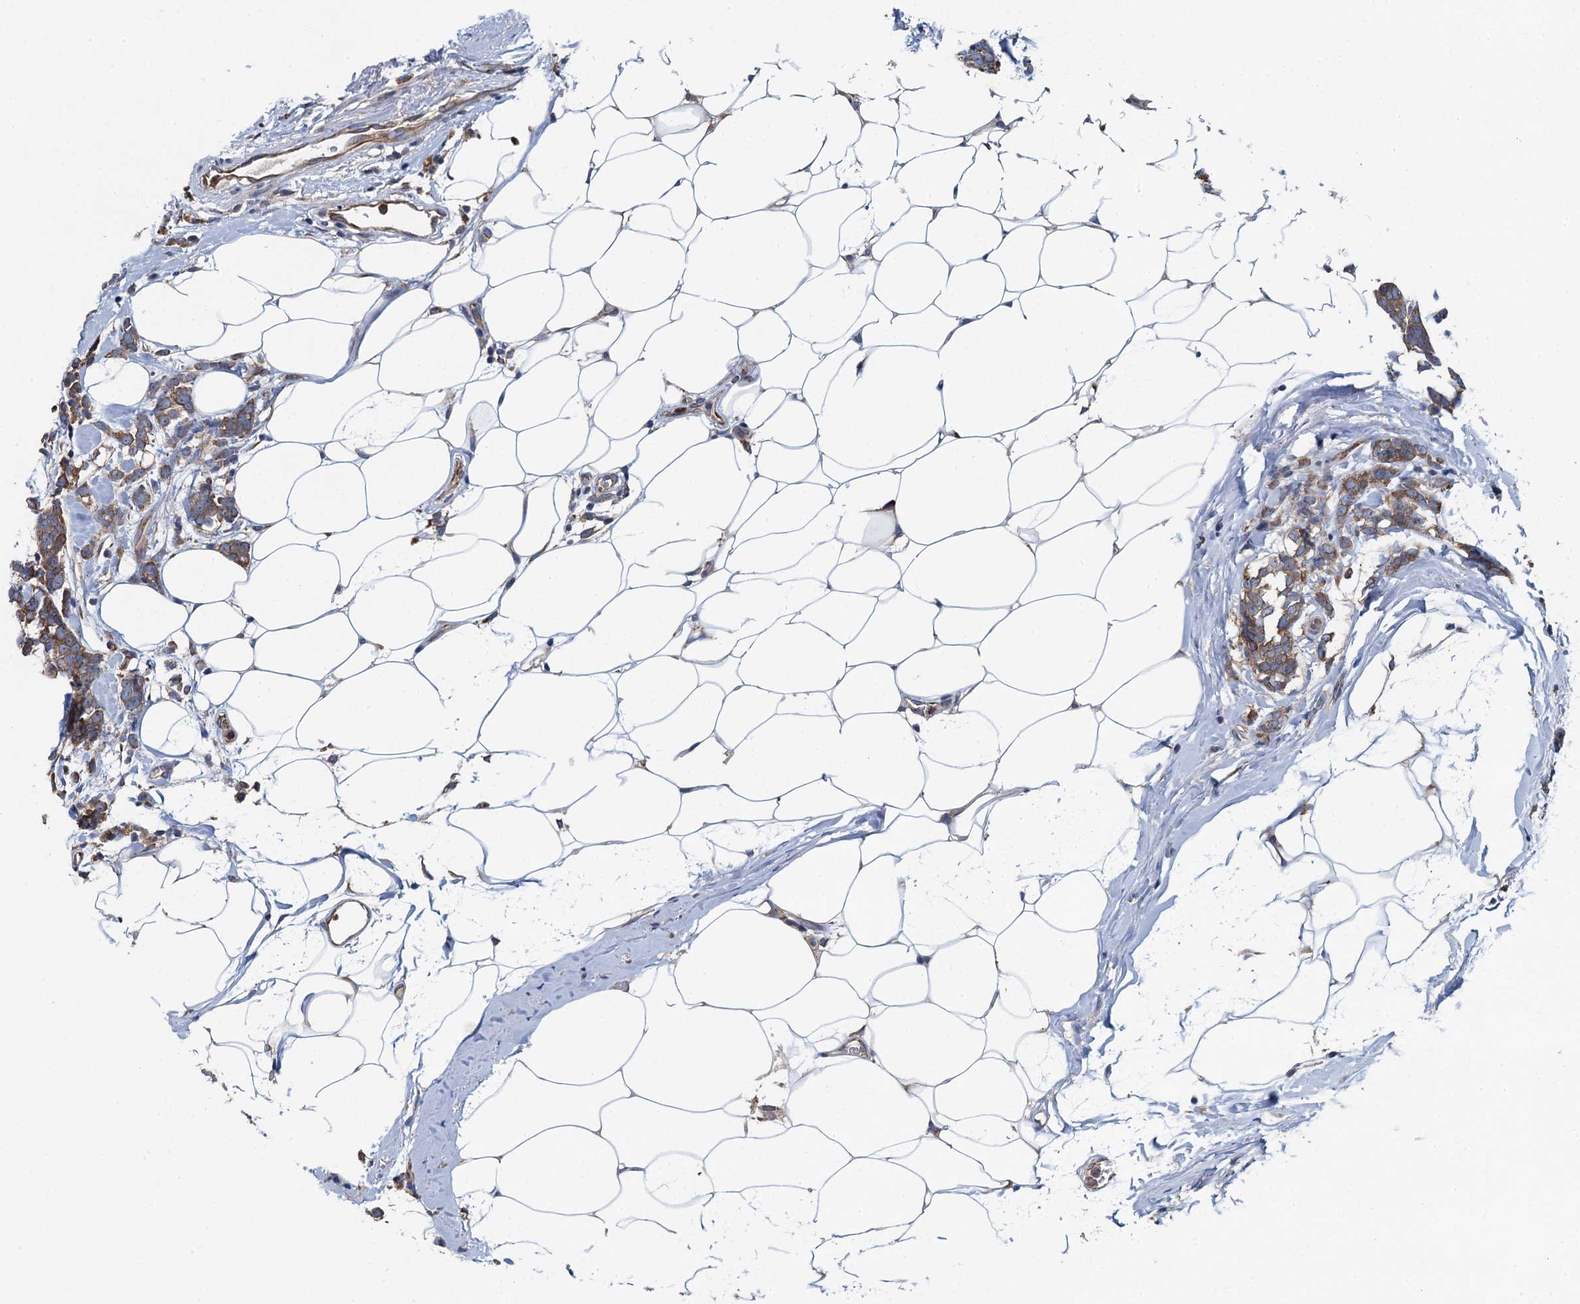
{"staining": {"intensity": "moderate", "quantity": ">75%", "location": "cytoplasmic/membranous"}, "tissue": "breast cancer", "cell_type": "Tumor cells", "image_type": "cancer", "snomed": [{"axis": "morphology", "description": "Lobular carcinoma"}, {"axis": "topography", "description": "Breast"}], "caption": "Immunohistochemistry of human breast cancer (lobular carcinoma) exhibits medium levels of moderate cytoplasmic/membranous expression in about >75% of tumor cells.", "gene": "ADCY9", "patient": {"sex": "female", "age": 58}}